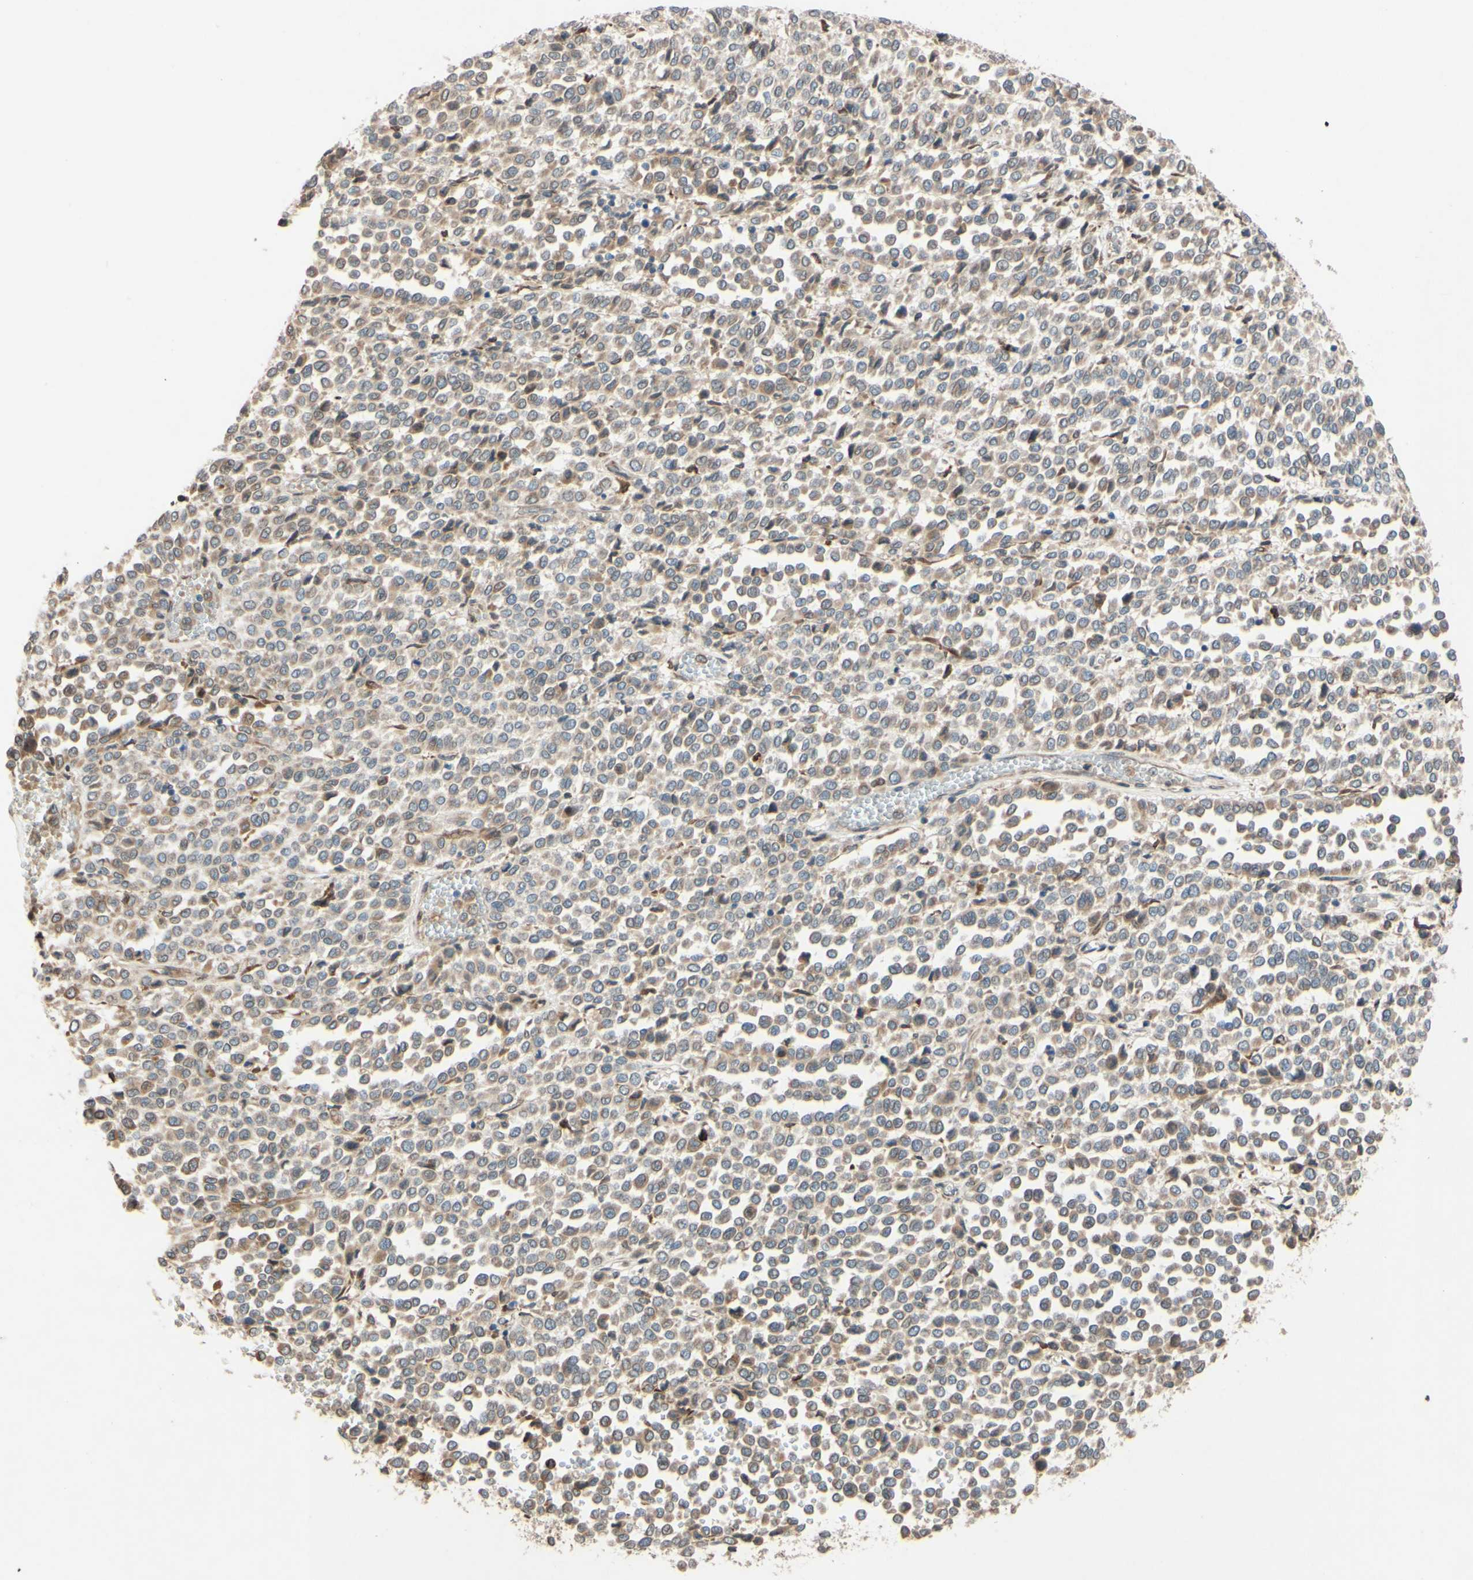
{"staining": {"intensity": "weak", "quantity": ">75%", "location": "cytoplasmic/membranous,nuclear"}, "tissue": "melanoma", "cell_type": "Tumor cells", "image_type": "cancer", "snomed": [{"axis": "morphology", "description": "Malignant melanoma, Metastatic site"}, {"axis": "topography", "description": "Pancreas"}], "caption": "Immunohistochemical staining of human melanoma demonstrates low levels of weak cytoplasmic/membranous and nuclear protein positivity in about >75% of tumor cells. Immunohistochemistry (ihc) stains the protein in brown and the nuclei are stained blue.", "gene": "PTPRU", "patient": {"sex": "female", "age": 30}}